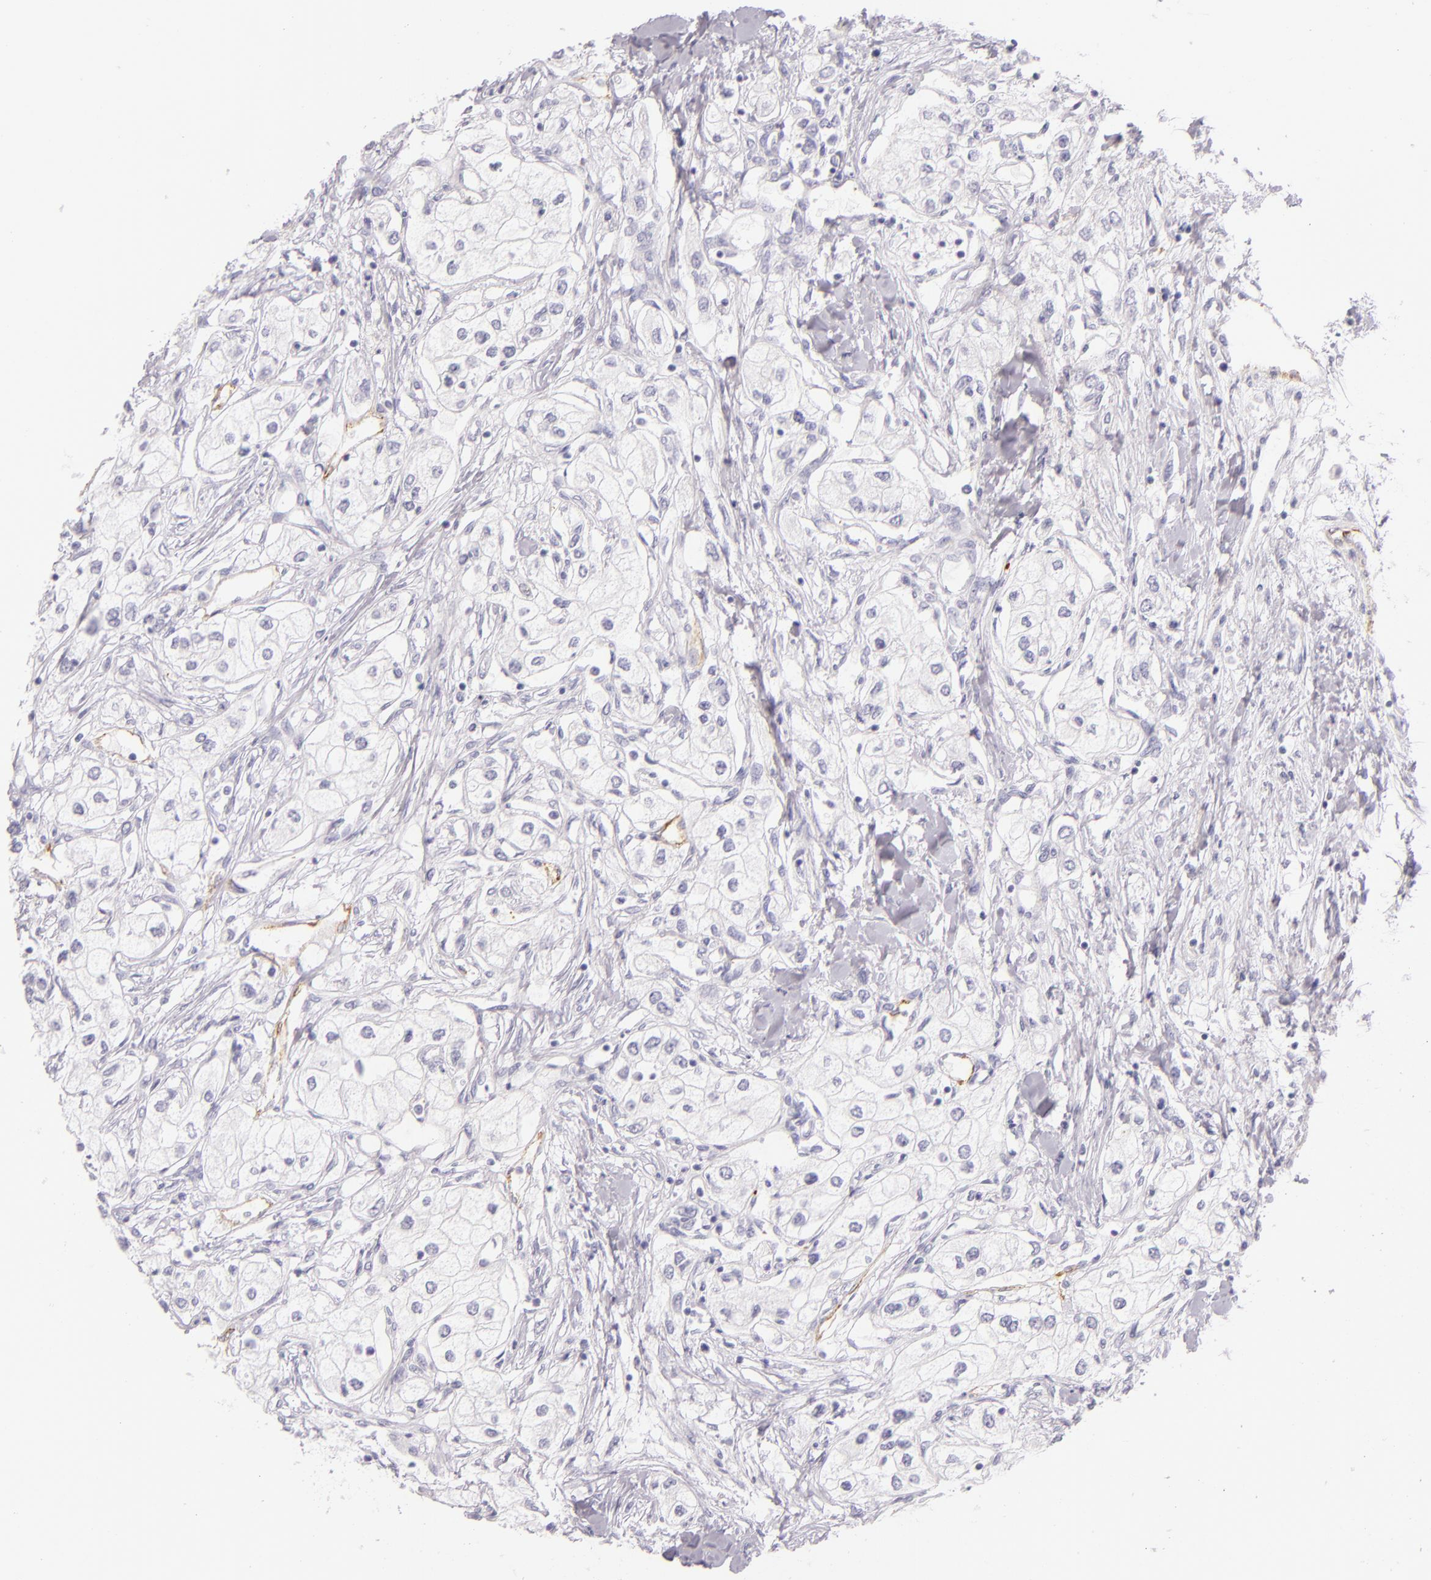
{"staining": {"intensity": "negative", "quantity": "none", "location": "none"}, "tissue": "renal cancer", "cell_type": "Tumor cells", "image_type": "cancer", "snomed": [{"axis": "morphology", "description": "Adenocarcinoma, NOS"}, {"axis": "topography", "description": "Kidney"}], "caption": "Tumor cells are negative for brown protein staining in renal cancer.", "gene": "SELP", "patient": {"sex": "male", "age": 57}}